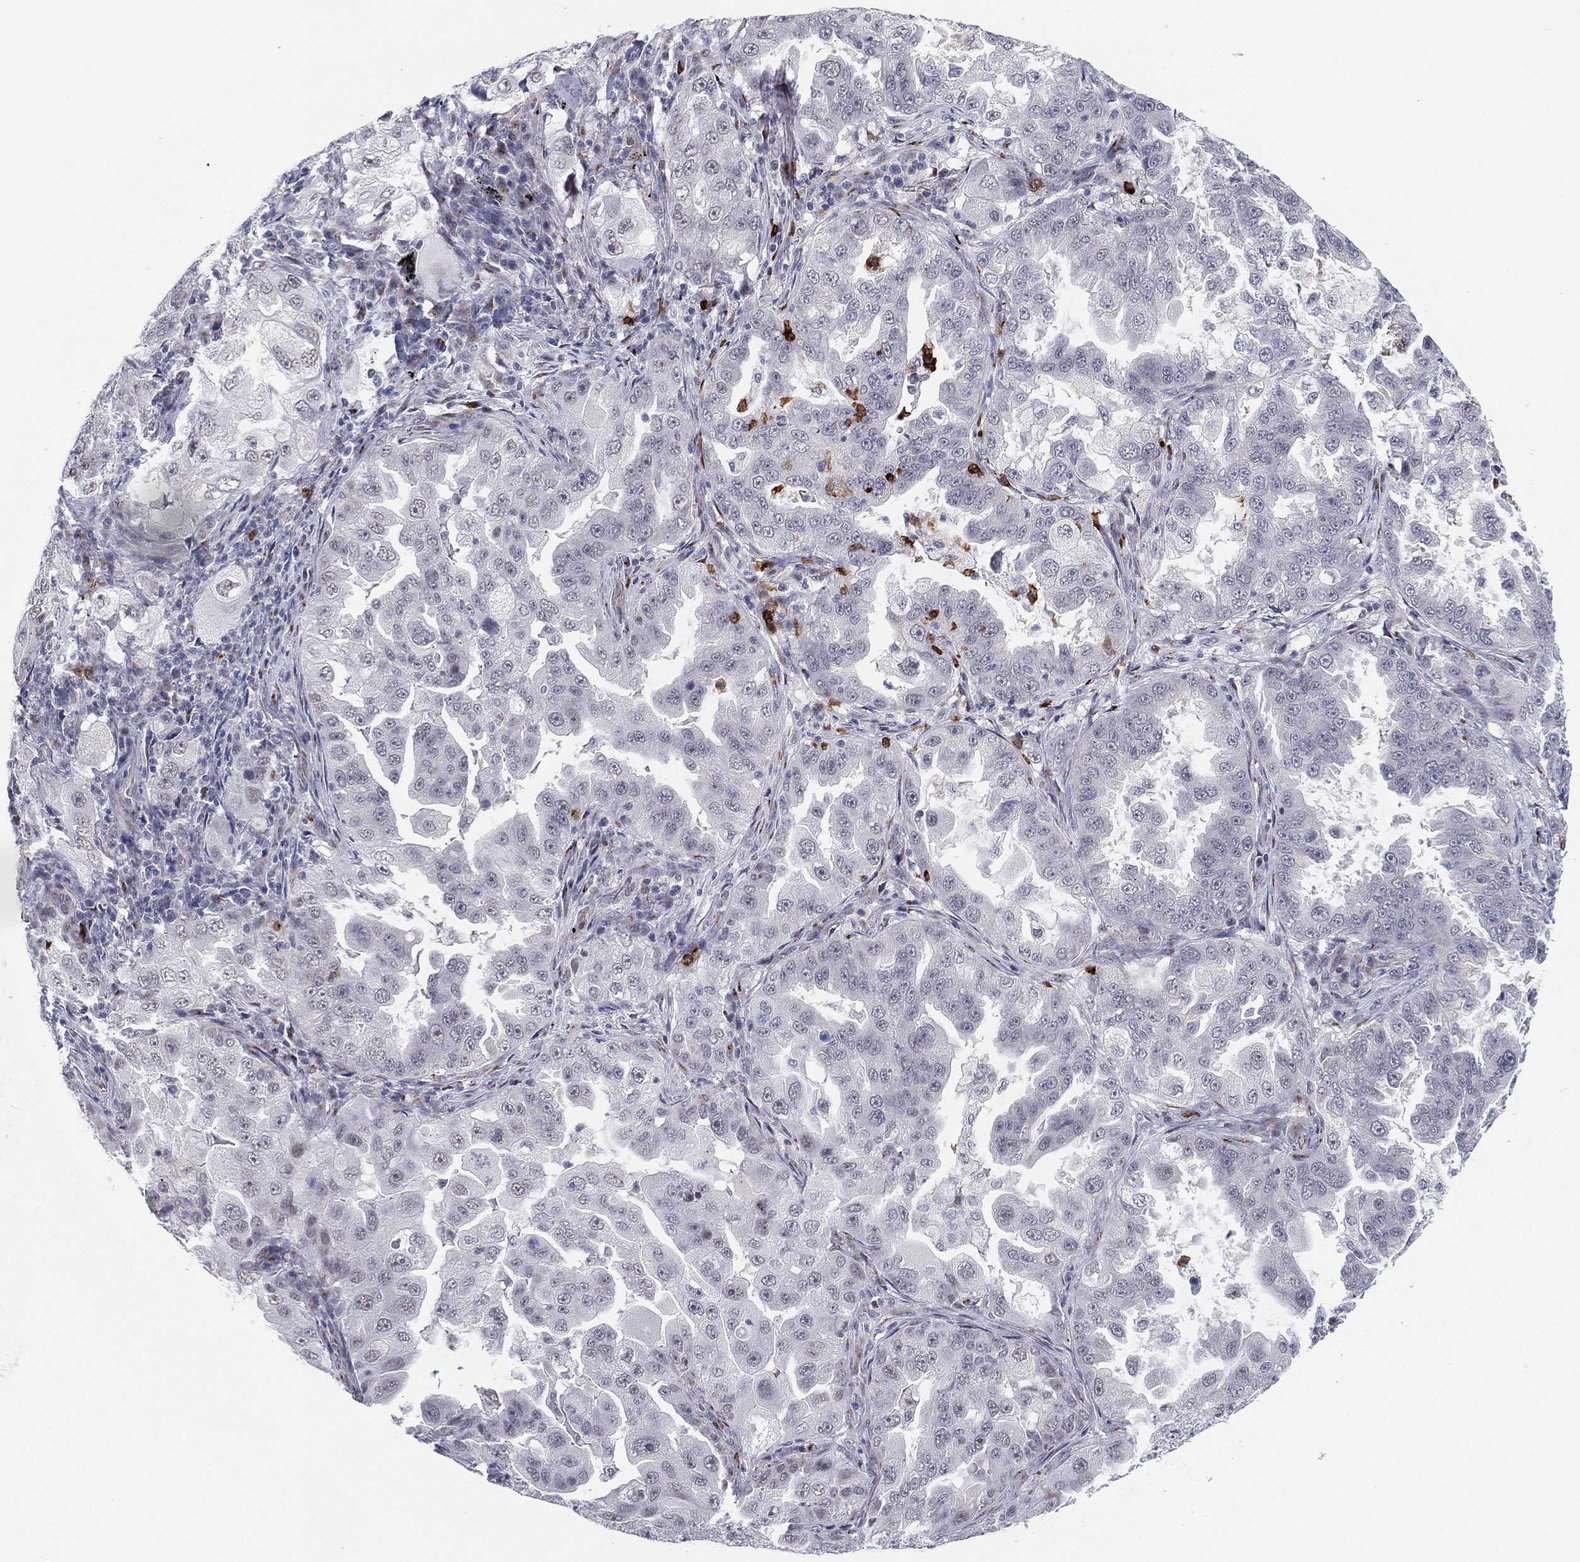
{"staining": {"intensity": "negative", "quantity": "none", "location": "none"}, "tissue": "lung cancer", "cell_type": "Tumor cells", "image_type": "cancer", "snomed": [{"axis": "morphology", "description": "Adenocarcinoma, NOS"}, {"axis": "topography", "description": "Lung"}], "caption": "The micrograph displays no significant staining in tumor cells of lung cancer.", "gene": "CD177", "patient": {"sex": "female", "age": 61}}